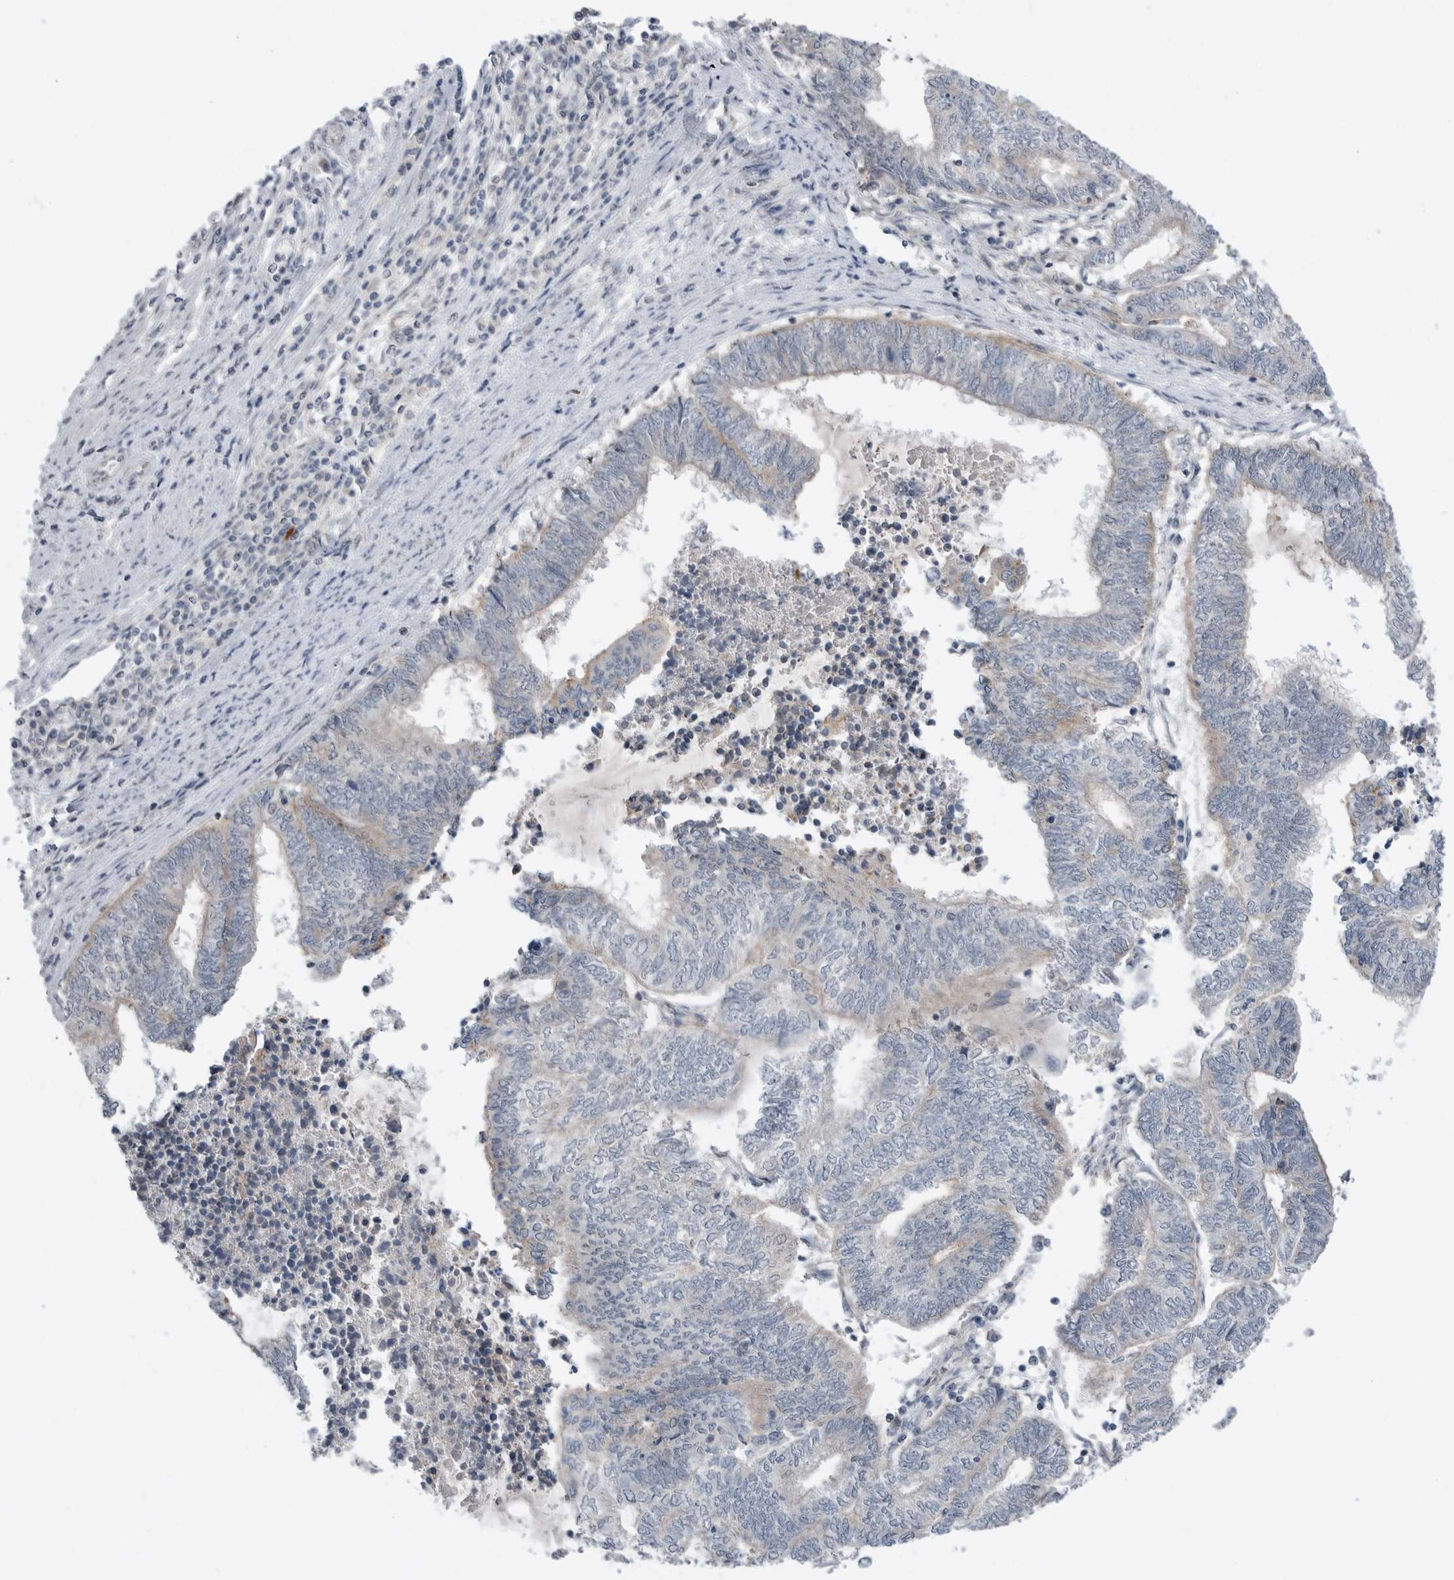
{"staining": {"intensity": "weak", "quantity": "25%-75%", "location": "cytoplasmic/membranous"}, "tissue": "endometrial cancer", "cell_type": "Tumor cells", "image_type": "cancer", "snomed": [{"axis": "morphology", "description": "Adenocarcinoma, NOS"}, {"axis": "topography", "description": "Uterus"}, {"axis": "topography", "description": "Endometrium"}], "caption": "Immunohistochemical staining of adenocarcinoma (endometrial) displays low levels of weak cytoplasmic/membranous expression in approximately 25%-75% of tumor cells.", "gene": "NTAQ1", "patient": {"sex": "female", "age": 70}}